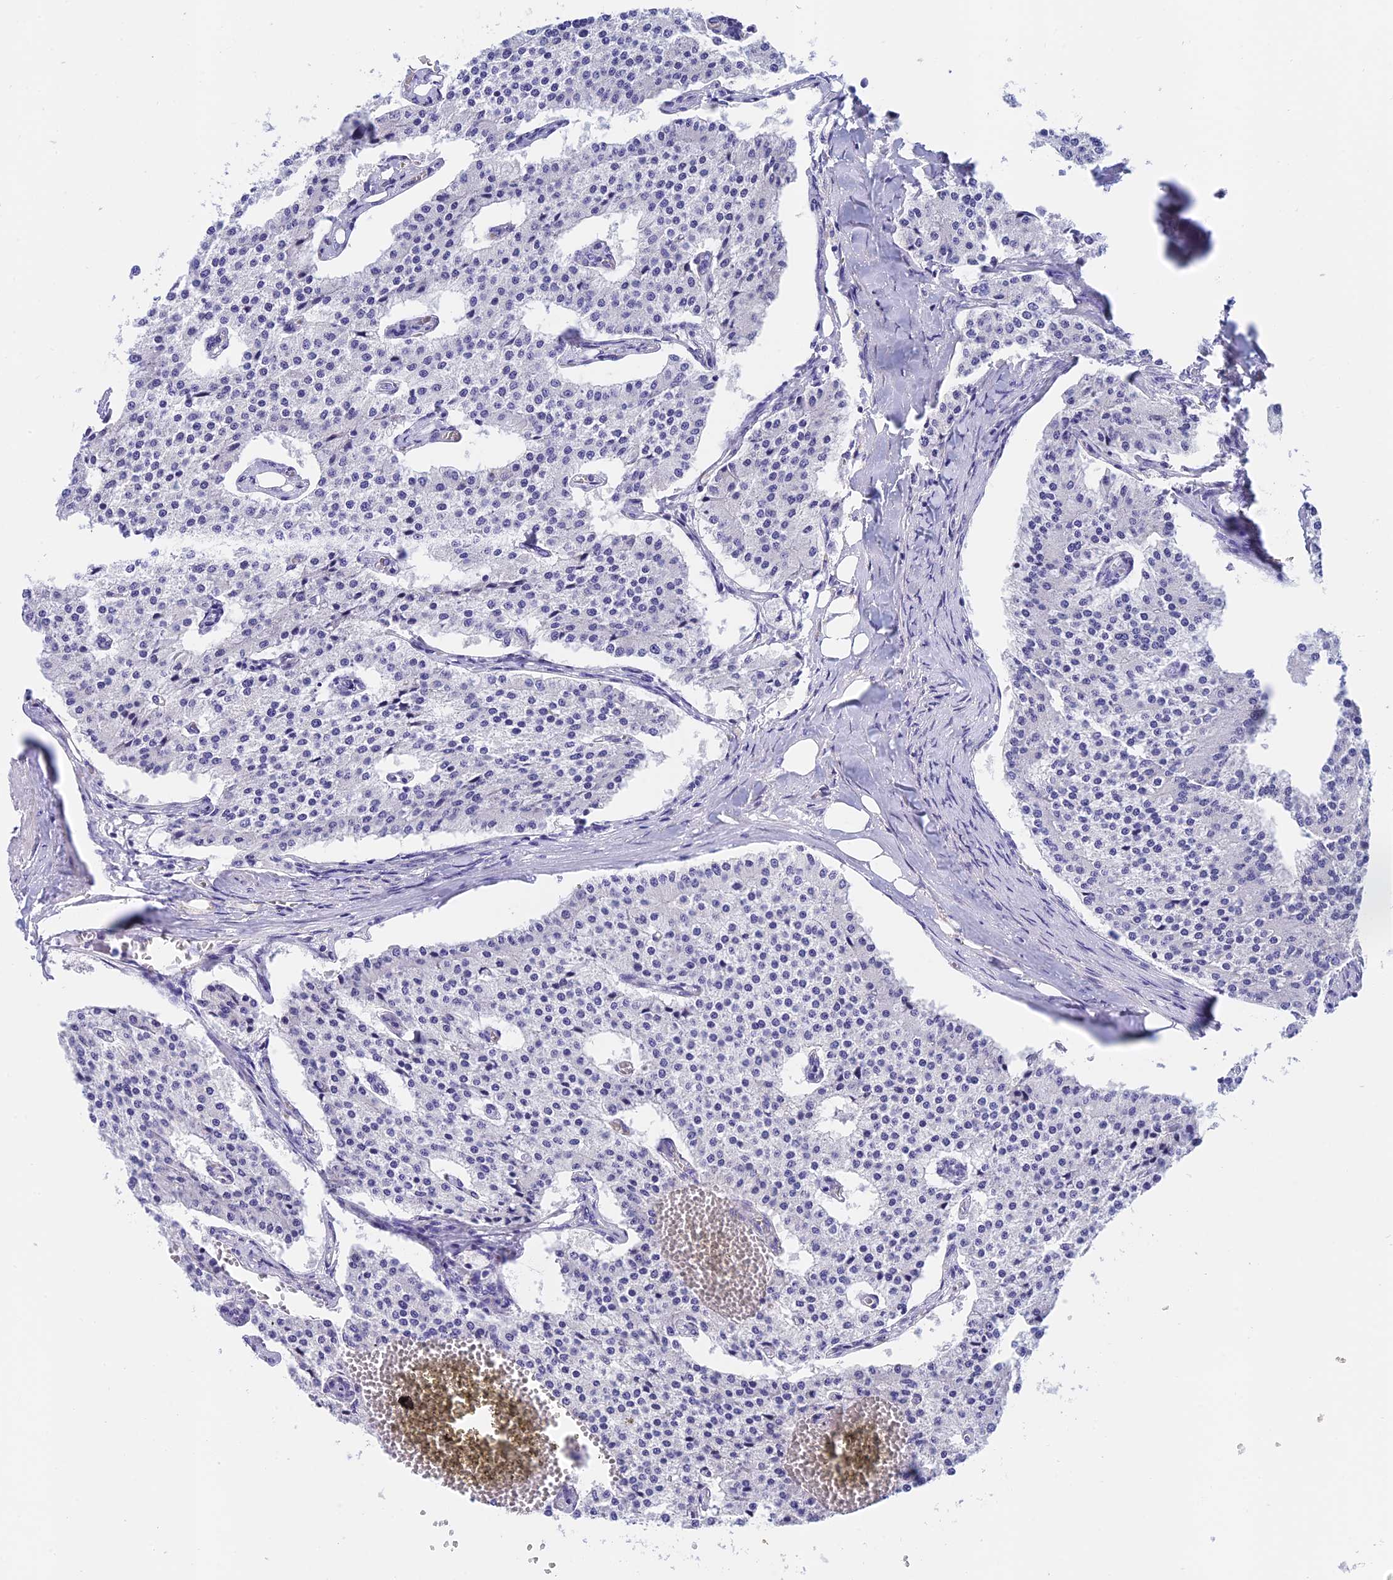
{"staining": {"intensity": "negative", "quantity": "none", "location": "none"}, "tissue": "carcinoid", "cell_type": "Tumor cells", "image_type": "cancer", "snomed": [{"axis": "morphology", "description": "Carcinoid, malignant, NOS"}, {"axis": "topography", "description": "Colon"}], "caption": "The immunohistochemistry (IHC) micrograph has no significant positivity in tumor cells of carcinoid tissue.", "gene": "C17orf67", "patient": {"sex": "female", "age": 52}}